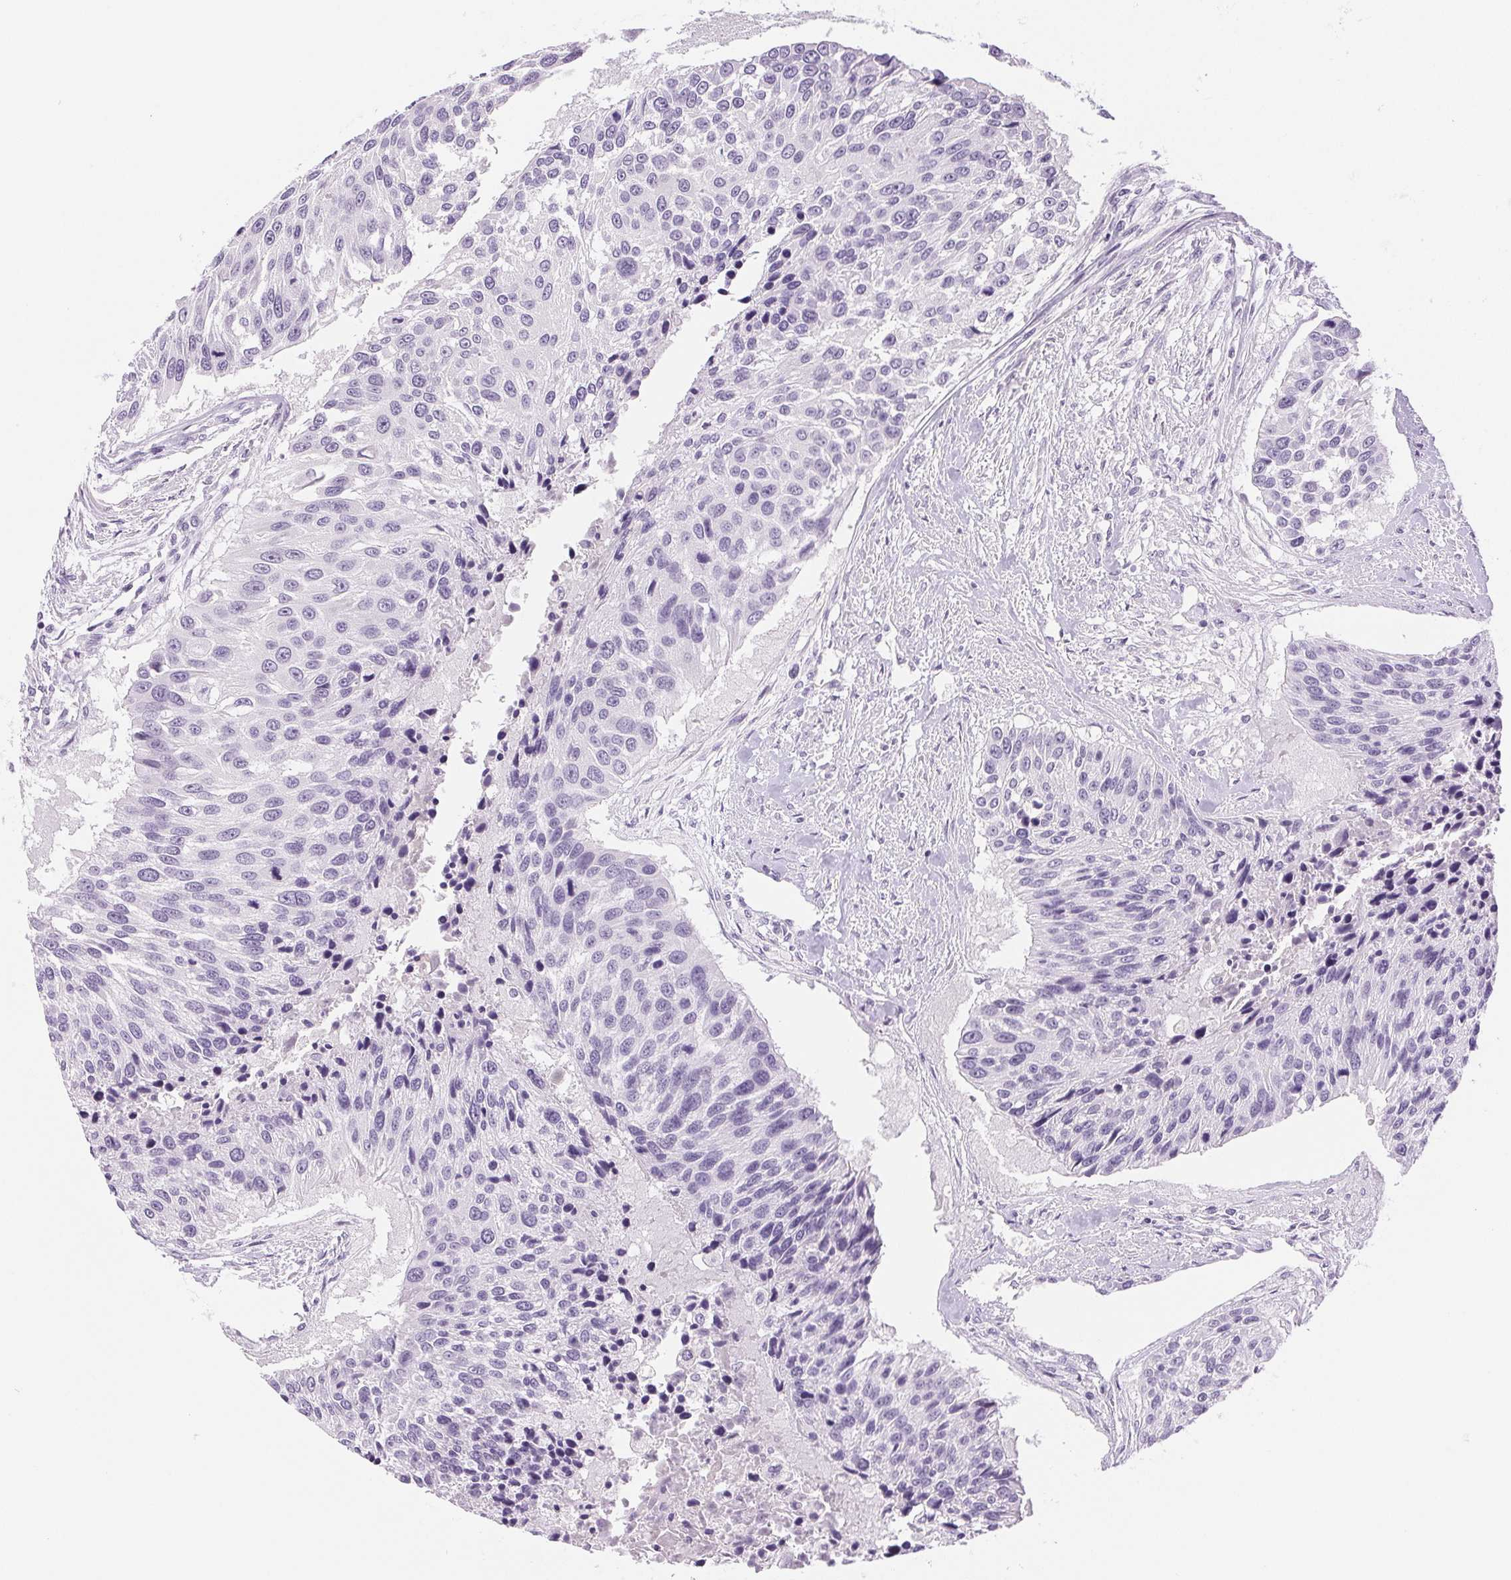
{"staining": {"intensity": "negative", "quantity": "none", "location": "none"}, "tissue": "urothelial cancer", "cell_type": "Tumor cells", "image_type": "cancer", "snomed": [{"axis": "morphology", "description": "Urothelial carcinoma, NOS"}, {"axis": "topography", "description": "Urinary bladder"}], "caption": "Tumor cells show no significant staining in urothelial cancer.", "gene": "IFIT1B", "patient": {"sex": "male", "age": 55}}